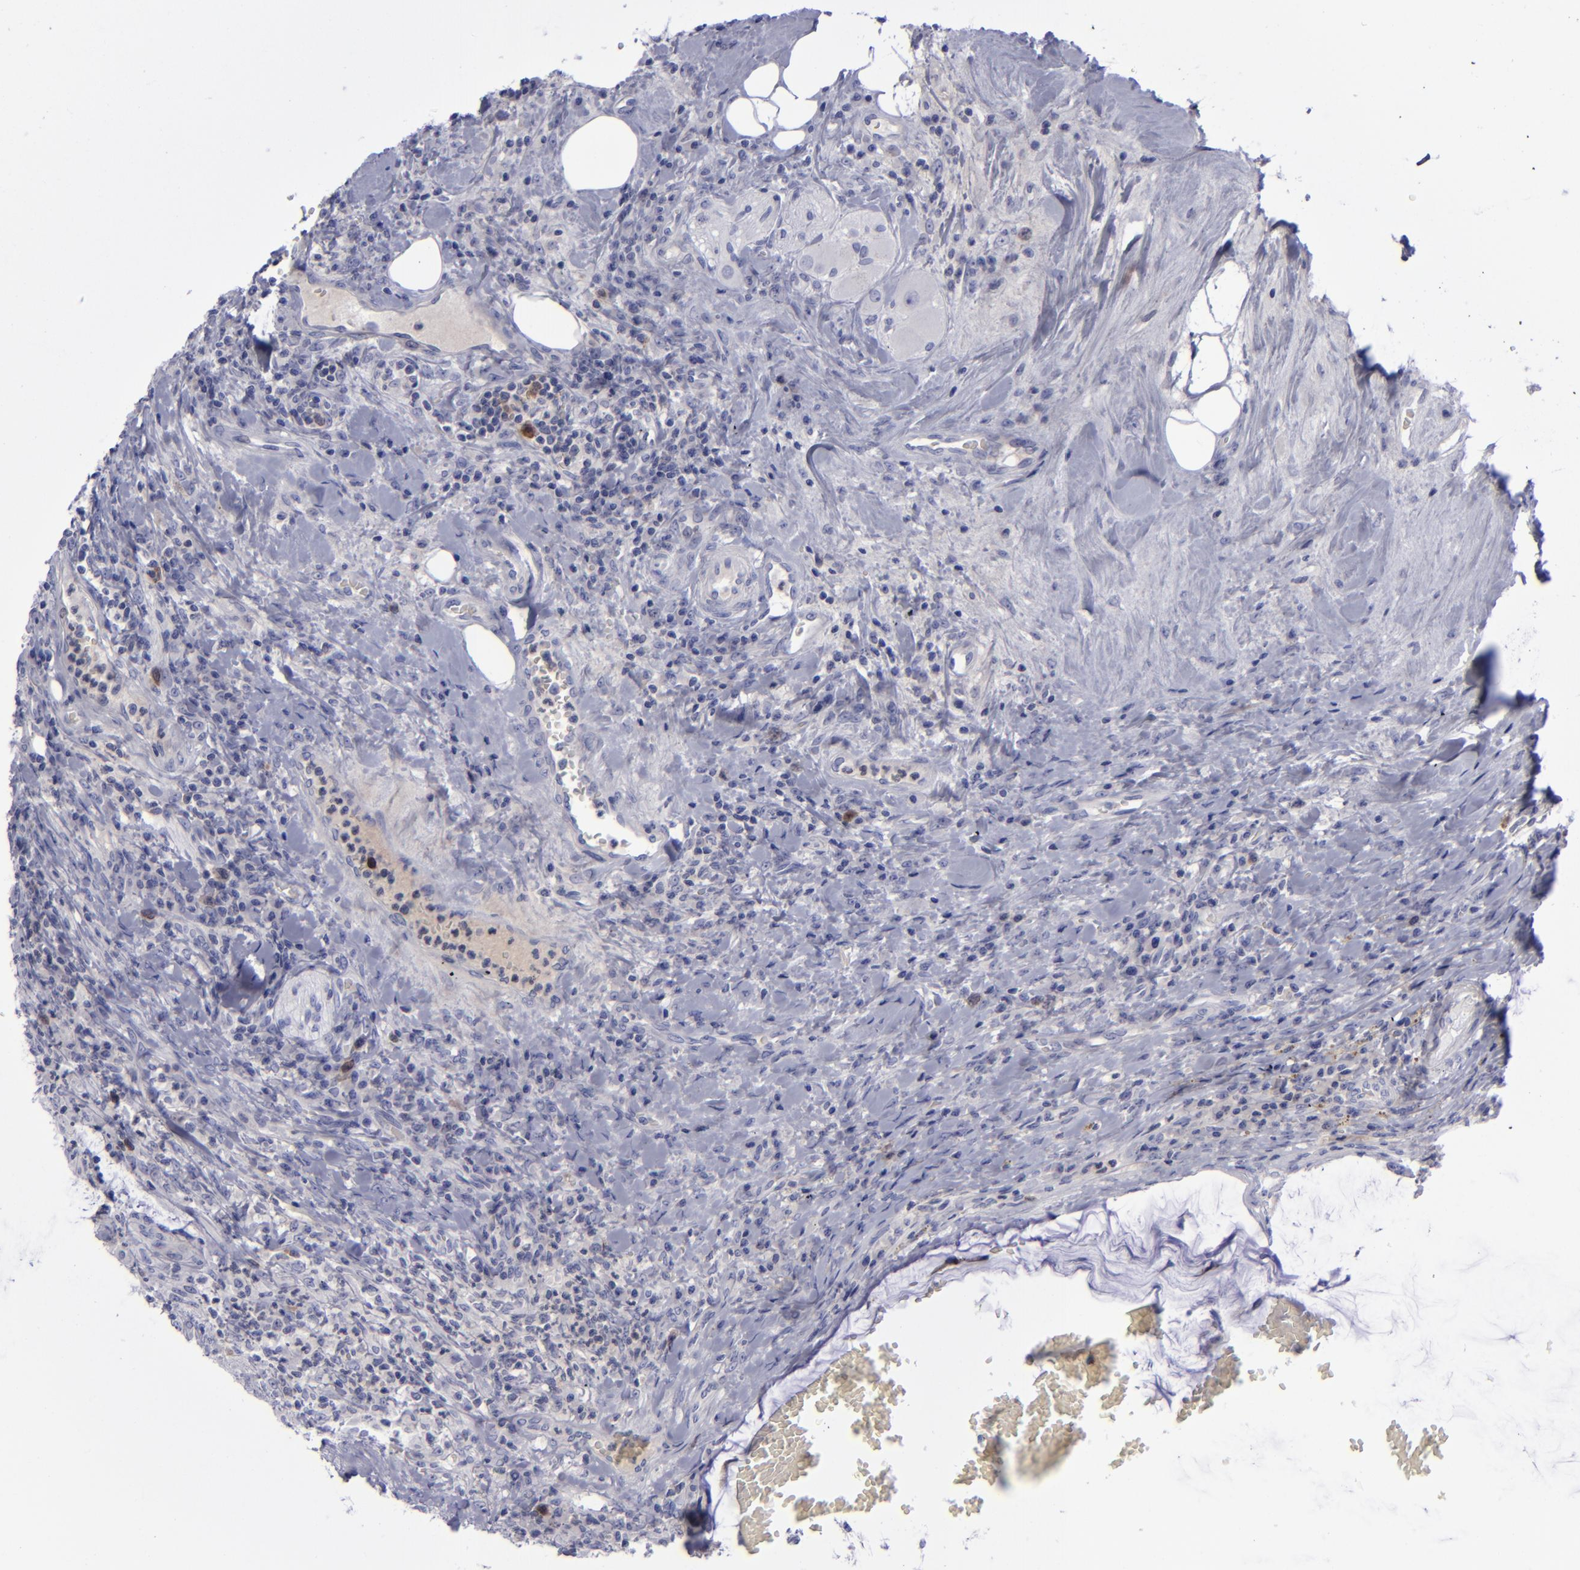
{"staining": {"intensity": "negative", "quantity": "none", "location": "none"}, "tissue": "colorectal cancer", "cell_type": "Tumor cells", "image_type": "cancer", "snomed": [{"axis": "morphology", "description": "Adenocarcinoma, NOS"}, {"axis": "topography", "description": "Colon"}], "caption": "Tumor cells are negative for protein expression in human colorectal adenocarcinoma.", "gene": "AURKA", "patient": {"sex": "male", "age": 54}}